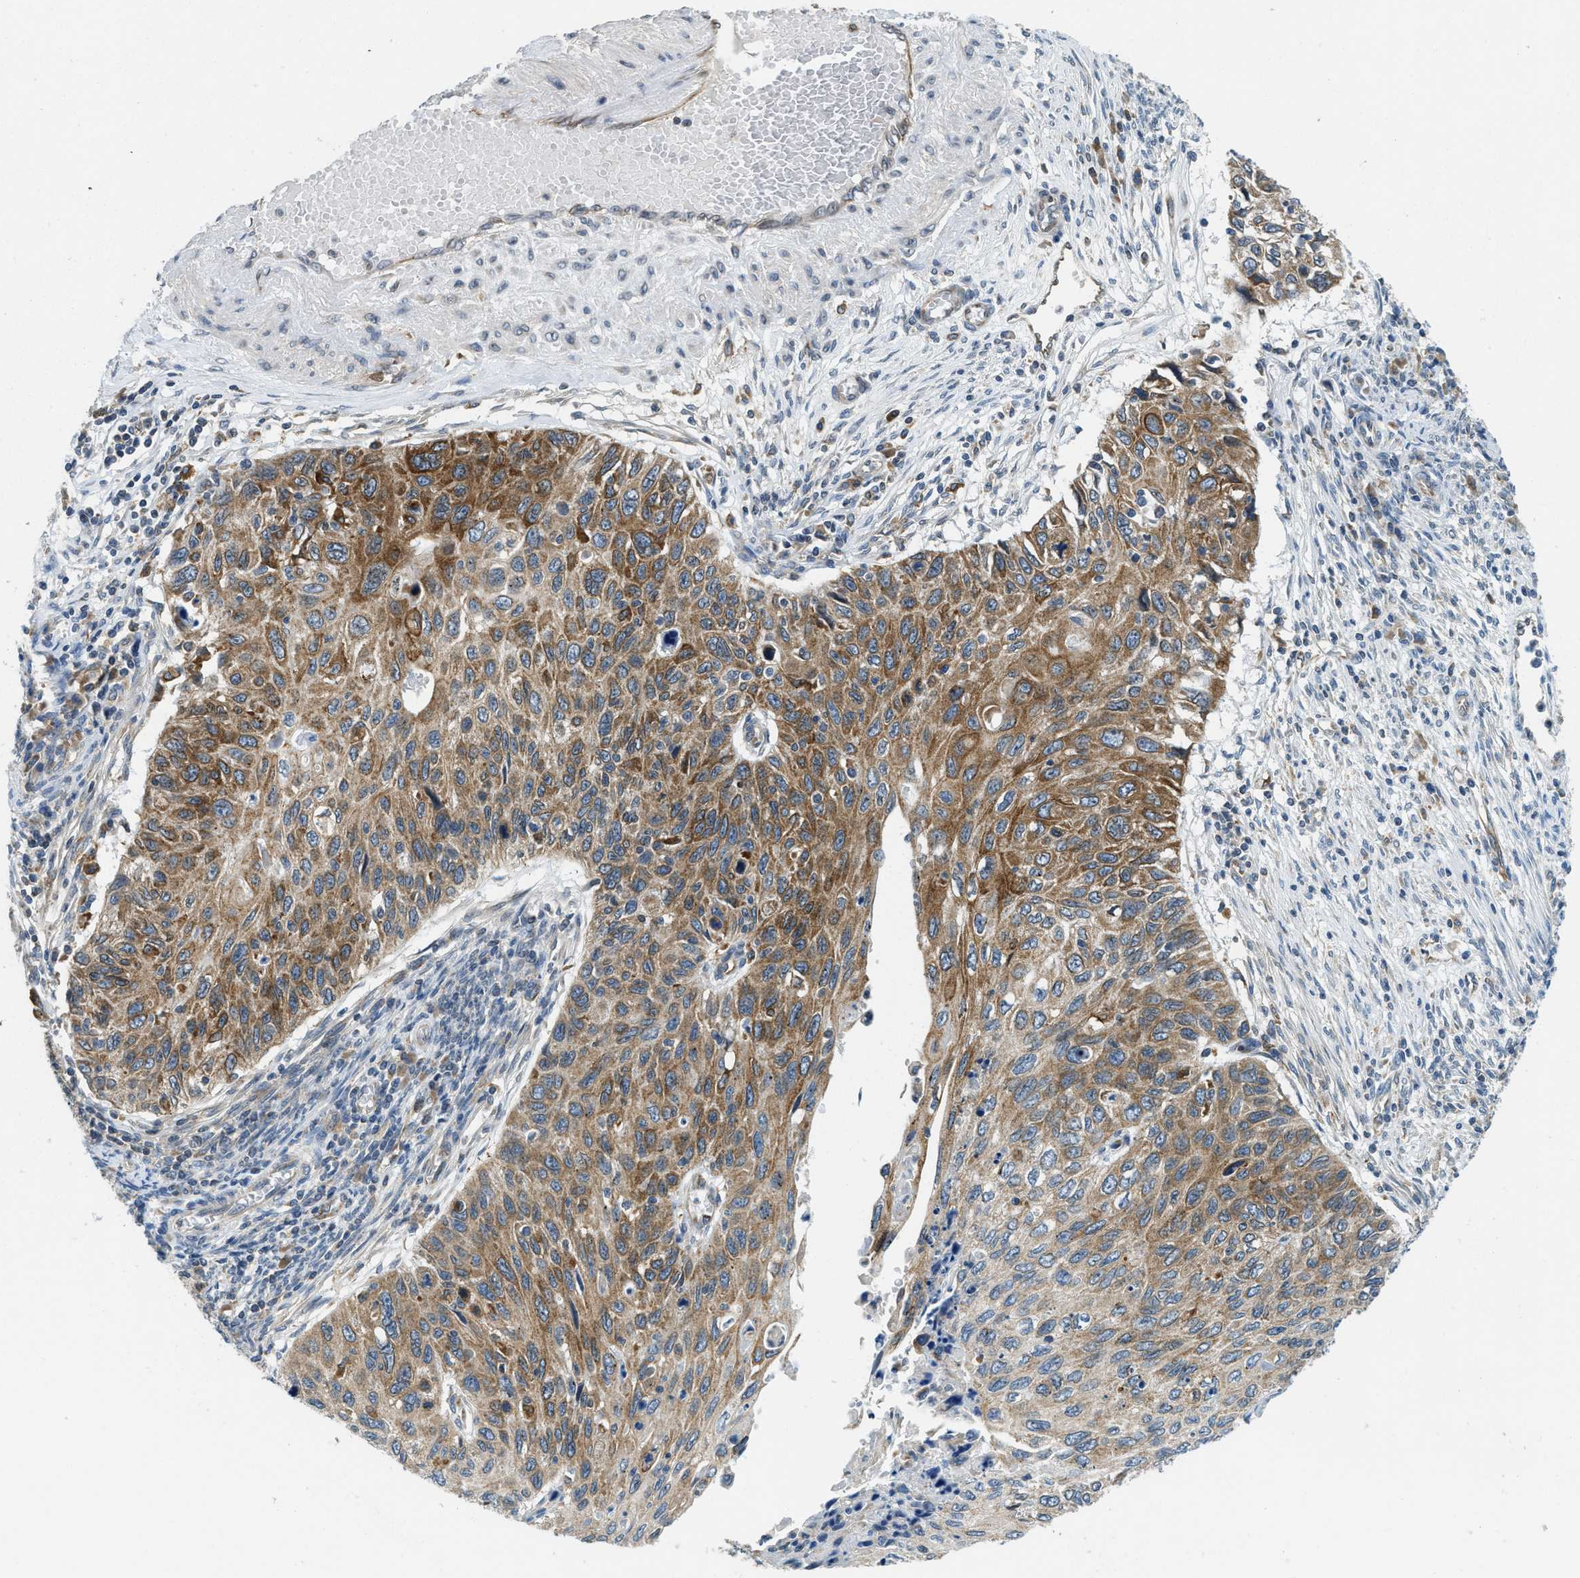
{"staining": {"intensity": "moderate", "quantity": ">75%", "location": "cytoplasmic/membranous"}, "tissue": "cervical cancer", "cell_type": "Tumor cells", "image_type": "cancer", "snomed": [{"axis": "morphology", "description": "Squamous cell carcinoma, NOS"}, {"axis": "topography", "description": "Cervix"}], "caption": "High-power microscopy captured an immunohistochemistry (IHC) photomicrograph of squamous cell carcinoma (cervical), revealing moderate cytoplasmic/membranous expression in about >75% of tumor cells.", "gene": "BCAP31", "patient": {"sex": "female", "age": 70}}